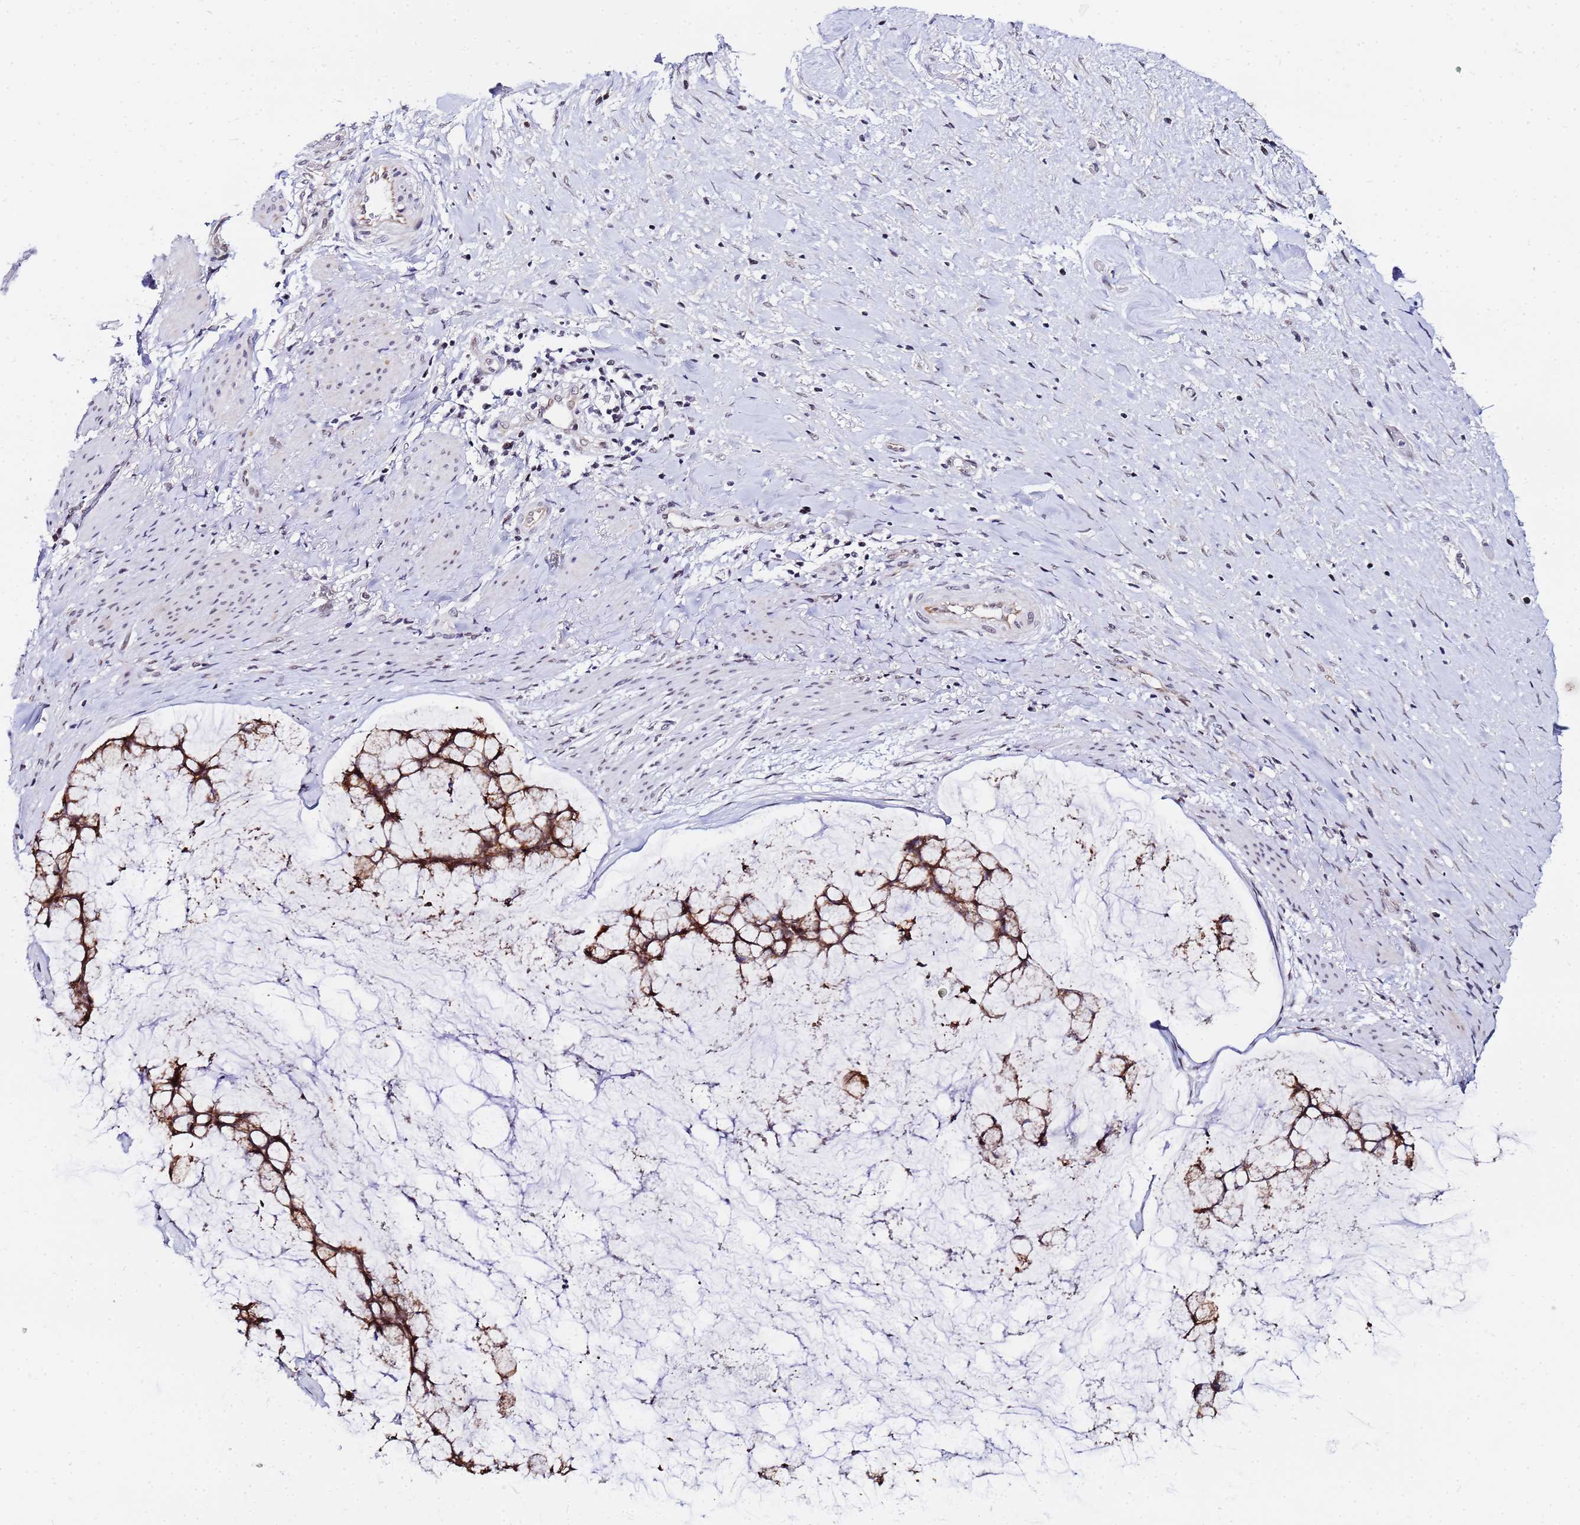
{"staining": {"intensity": "moderate", "quantity": ">75%", "location": "cytoplasmic/membranous"}, "tissue": "ovarian cancer", "cell_type": "Tumor cells", "image_type": "cancer", "snomed": [{"axis": "morphology", "description": "Cystadenocarcinoma, mucinous, NOS"}, {"axis": "topography", "description": "Ovary"}], "caption": "An immunohistochemistry (IHC) photomicrograph of neoplastic tissue is shown. Protein staining in brown labels moderate cytoplasmic/membranous positivity in ovarian mucinous cystadenocarcinoma within tumor cells. Nuclei are stained in blue.", "gene": "CKMT1A", "patient": {"sex": "female", "age": 42}}